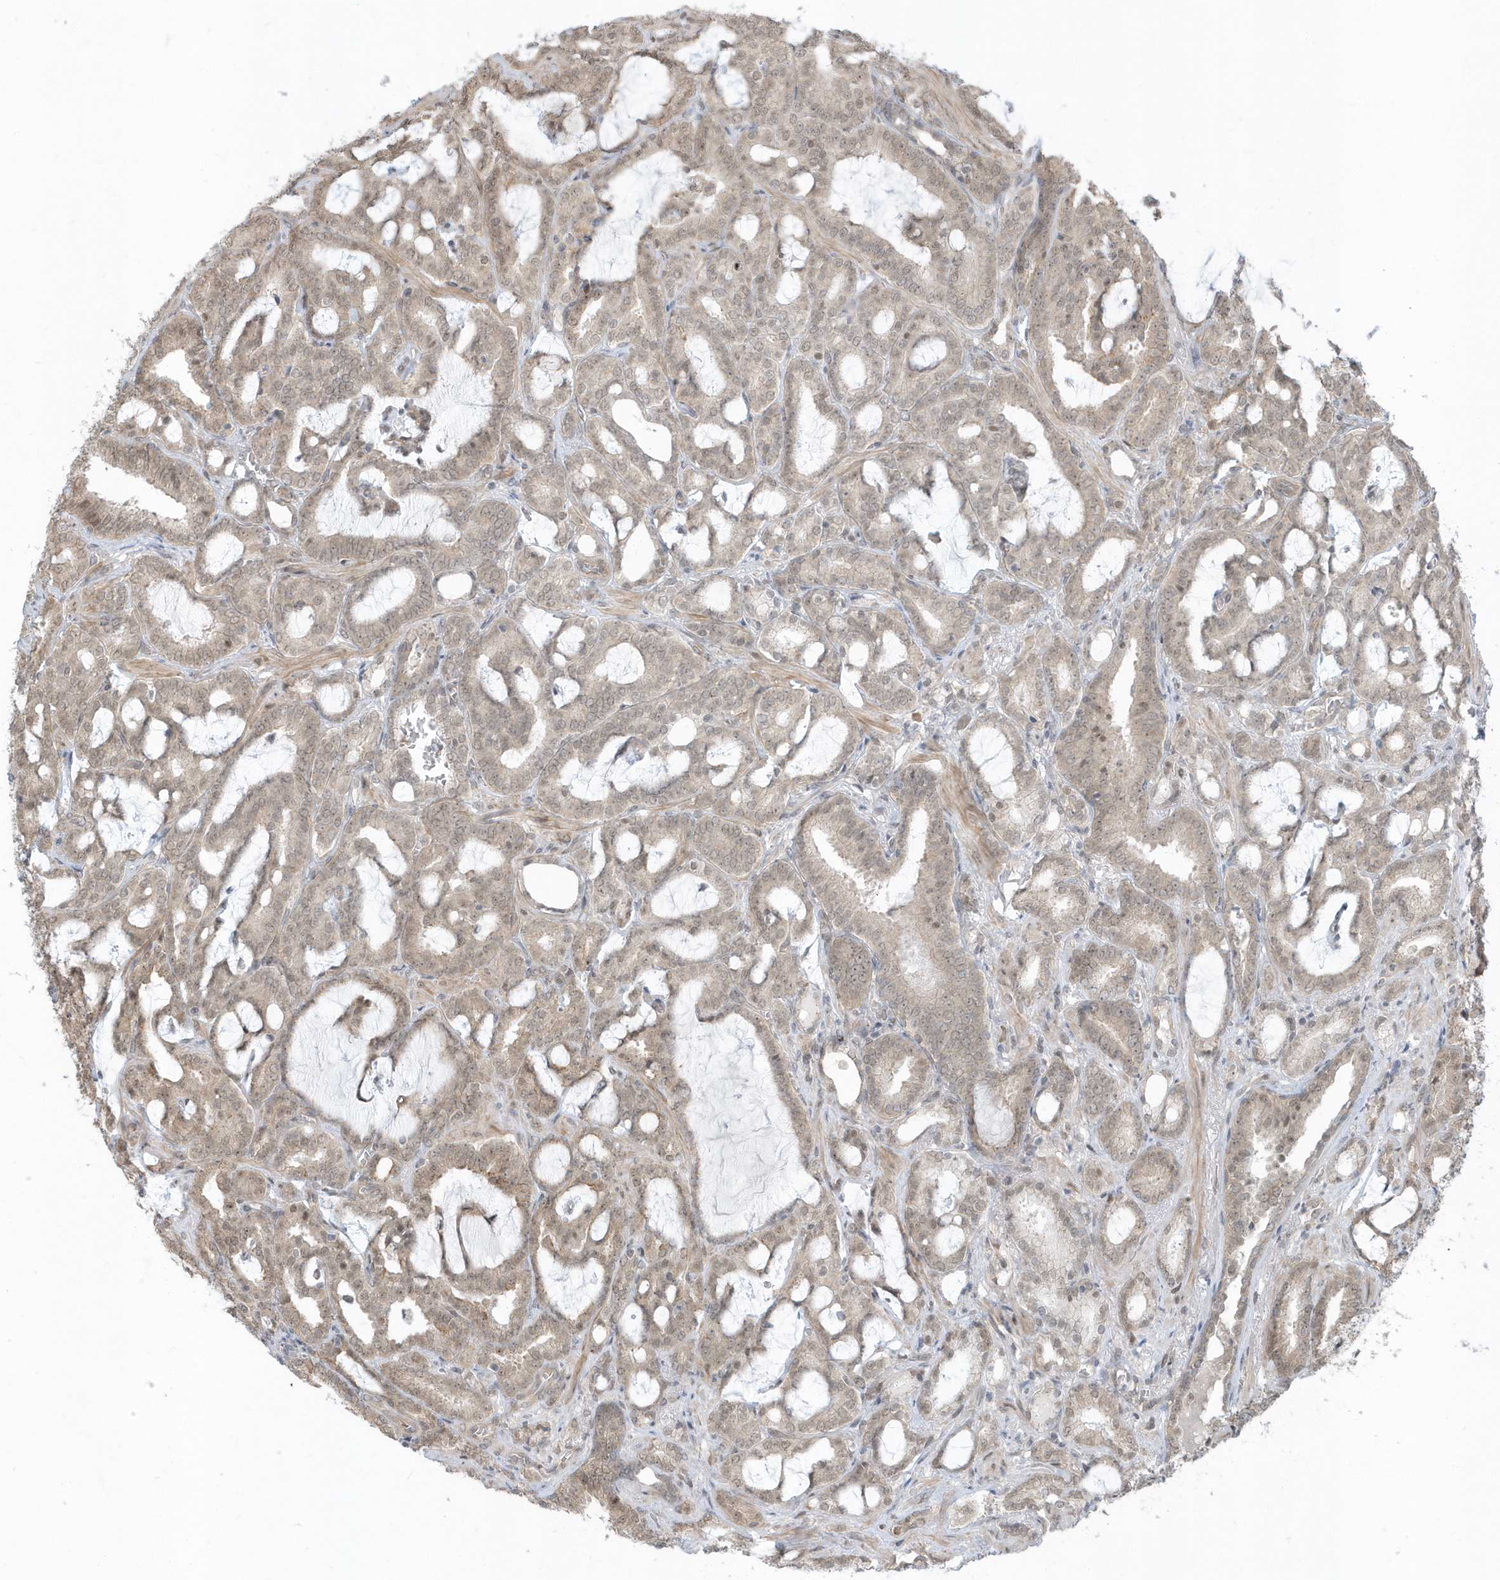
{"staining": {"intensity": "weak", "quantity": "25%-75%", "location": "nuclear"}, "tissue": "prostate cancer", "cell_type": "Tumor cells", "image_type": "cancer", "snomed": [{"axis": "morphology", "description": "Adenocarcinoma, High grade"}, {"axis": "topography", "description": "Prostate and seminal vesicle, NOS"}], "caption": "Protein expression by immunohistochemistry reveals weak nuclear staining in approximately 25%-75% of tumor cells in prostate cancer.", "gene": "USP53", "patient": {"sex": "male", "age": 67}}